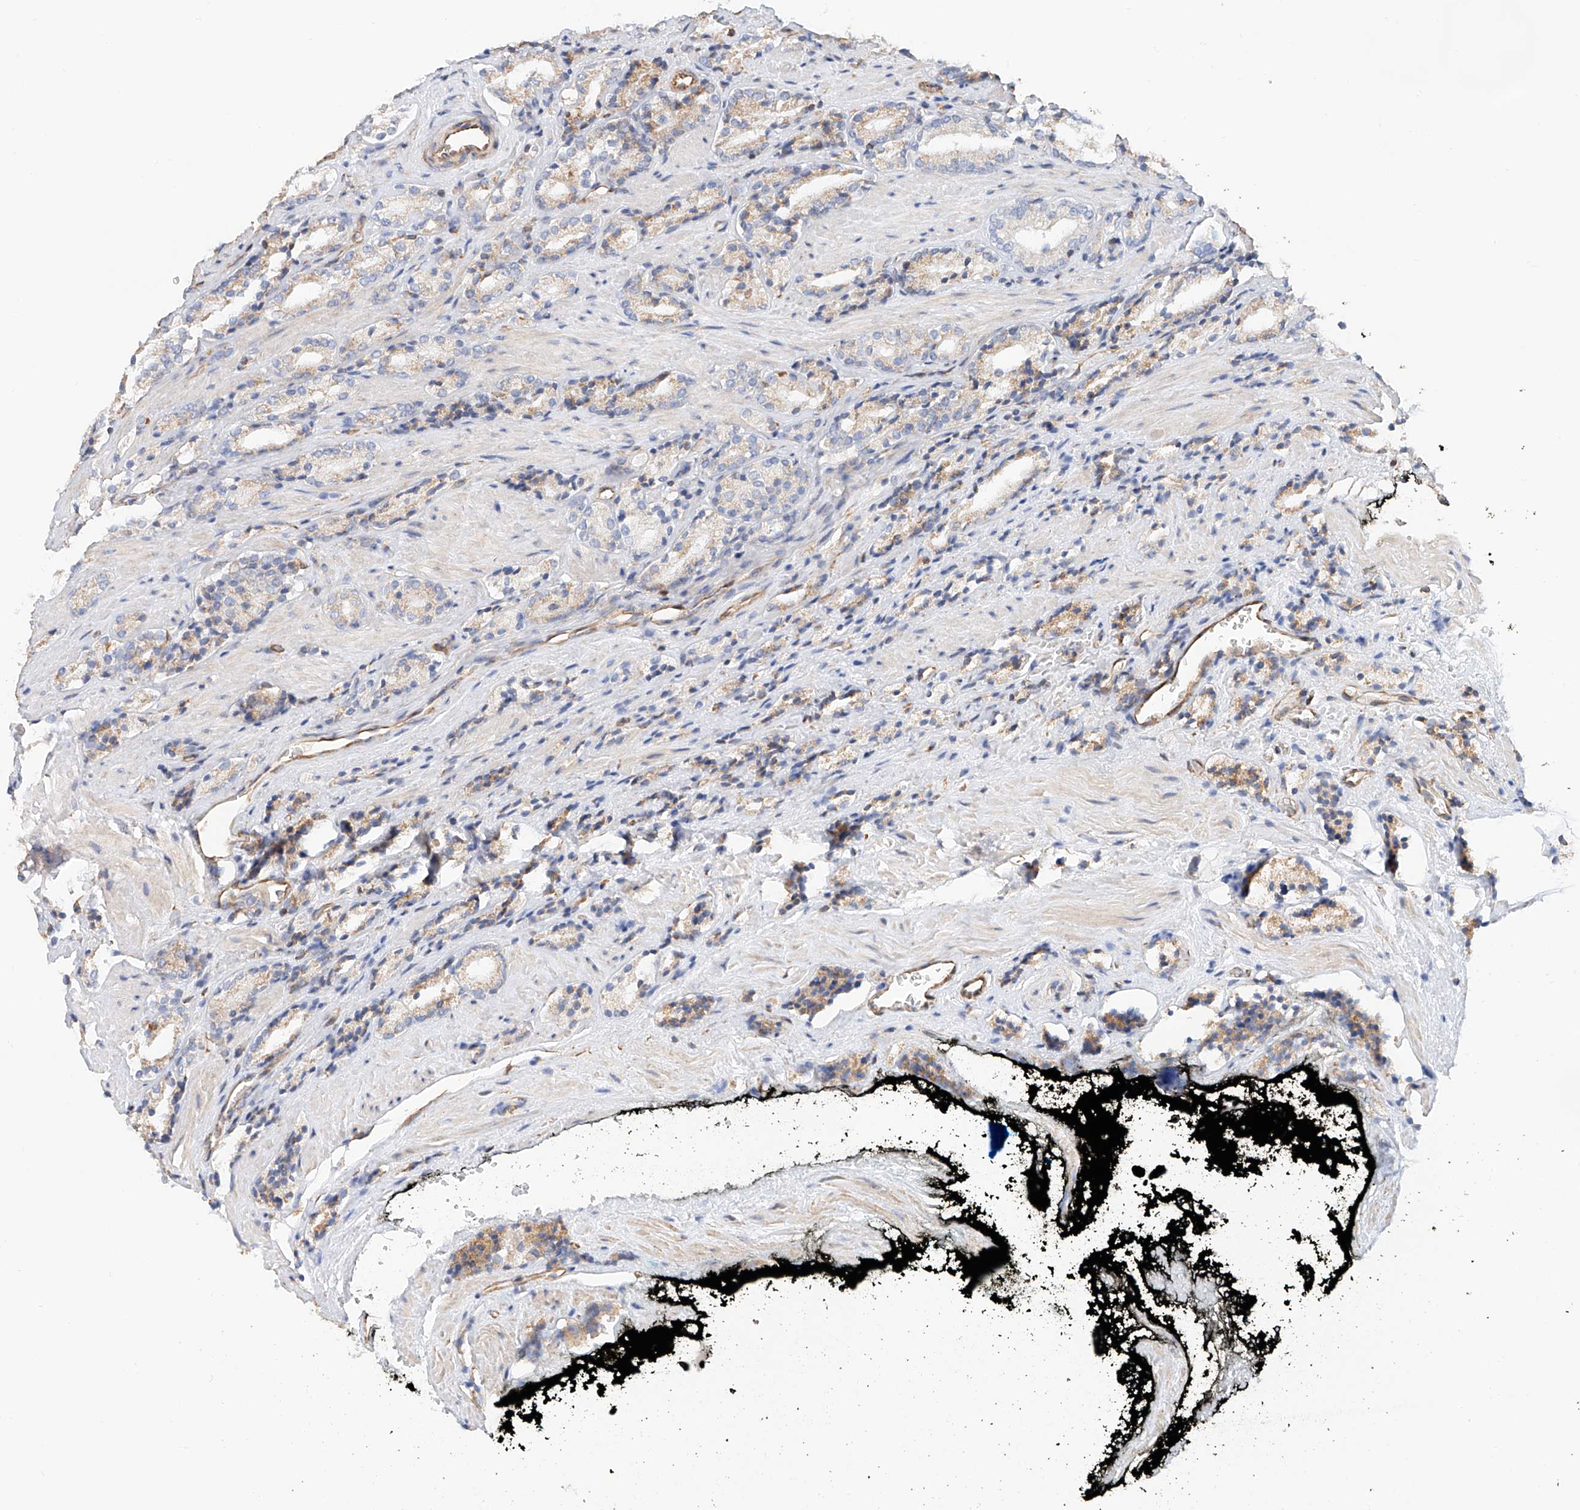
{"staining": {"intensity": "moderate", "quantity": "<25%", "location": "cytoplasmic/membranous"}, "tissue": "prostate cancer", "cell_type": "Tumor cells", "image_type": "cancer", "snomed": [{"axis": "morphology", "description": "Adenocarcinoma, High grade"}, {"axis": "topography", "description": "Prostate"}], "caption": "IHC (DAB) staining of prostate adenocarcinoma (high-grade) shows moderate cytoplasmic/membranous protein staining in approximately <25% of tumor cells.", "gene": "NDUFV3", "patient": {"sex": "male", "age": 71}}